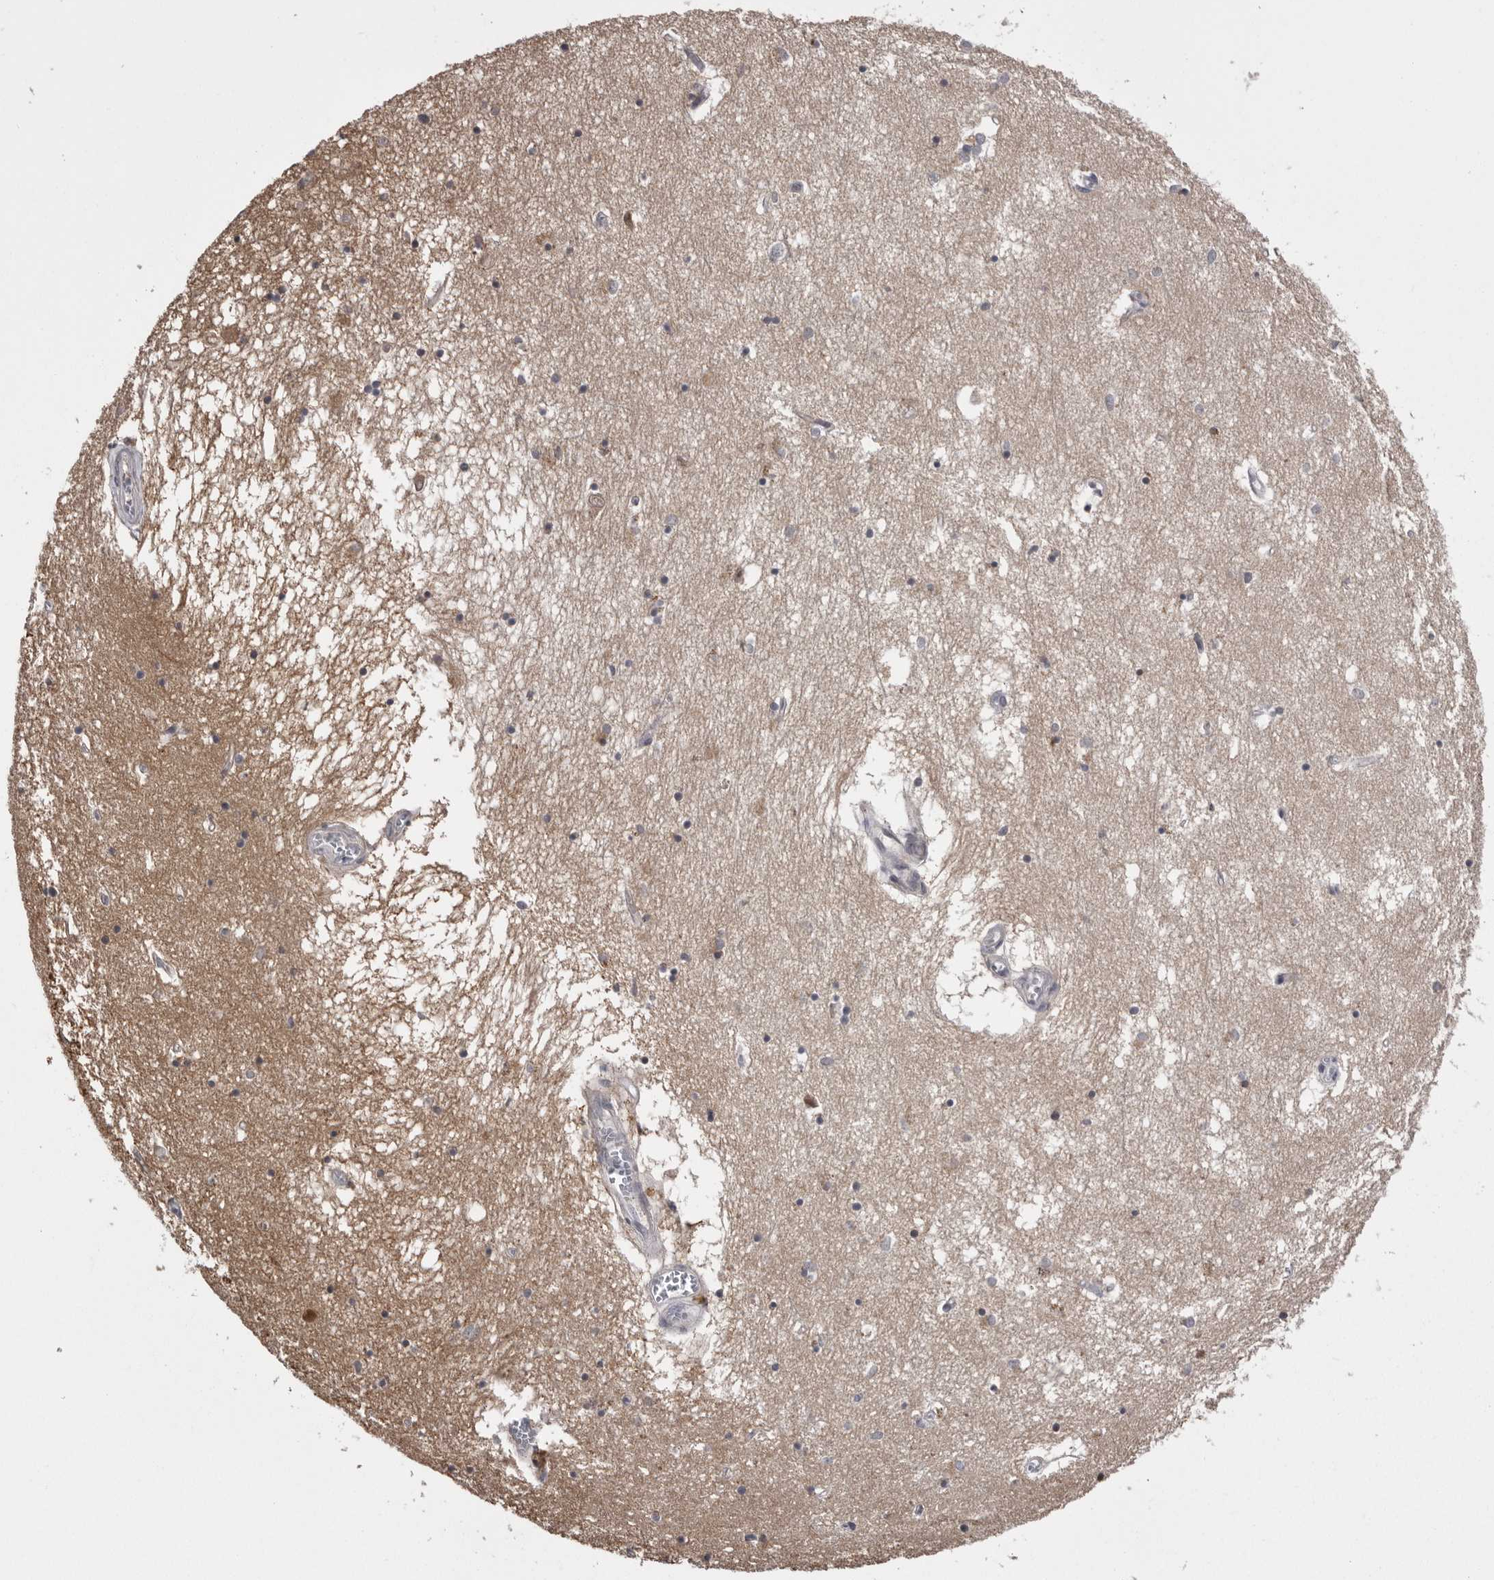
{"staining": {"intensity": "weak", "quantity": "<25%", "location": "nuclear"}, "tissue": "hippocampus", "cell_type": "Glial cells", "image_type": "normal", "snomed": [{"axis": "morphology", "description": "Normal tissue, NOS"}, {"axis": "topography", "description": "Hippocampus"}], "caption": "Immunohistochemistry micrograph of benign hippocampus: hippocampus stained with DAB reveals no significant protein expression in glial cells.", "gene": "DLG2", "patient": {"sex": "male", "age": 70}}